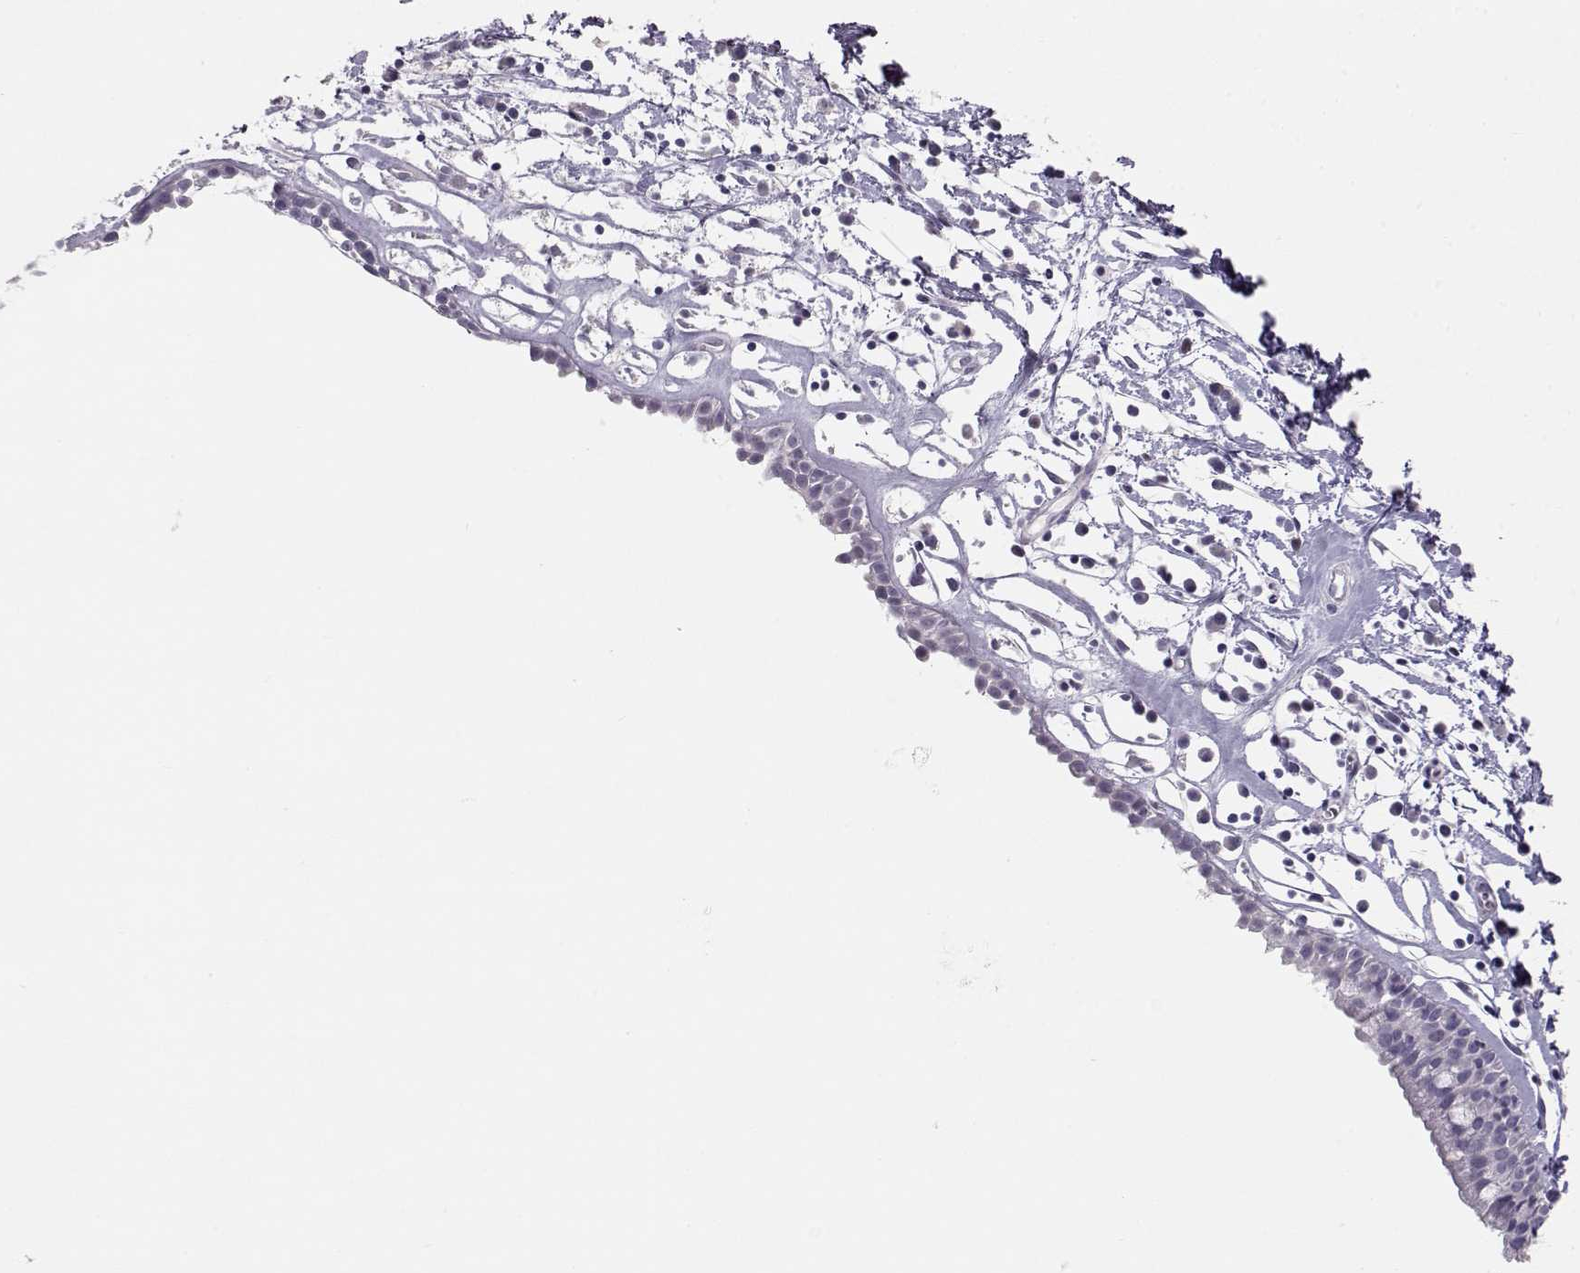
{"staining": {"intensity": "negative", "quantity": "none", "location": "none"}, "tissue": "nasopharynx", "cell_type": "Respiratory epithelial cells", "image_type": "normal", "snomed": [{"axis": "morphology", "description": "Normal tissue, NOS"}, {"axis": "topography", "description": "Nasopharynx"}], "caption": "High power microscopy micrograph of an immunohistochemistry (IHC) image of unremarkable nasopharynx, revealing no significant positivity in respiratory epithelial cells. (Immunohistochemistry (ihc), brightfield microscopy, high magnification).", "gene": "OPN5", "patient": {"sex": "male", "age": 77}}